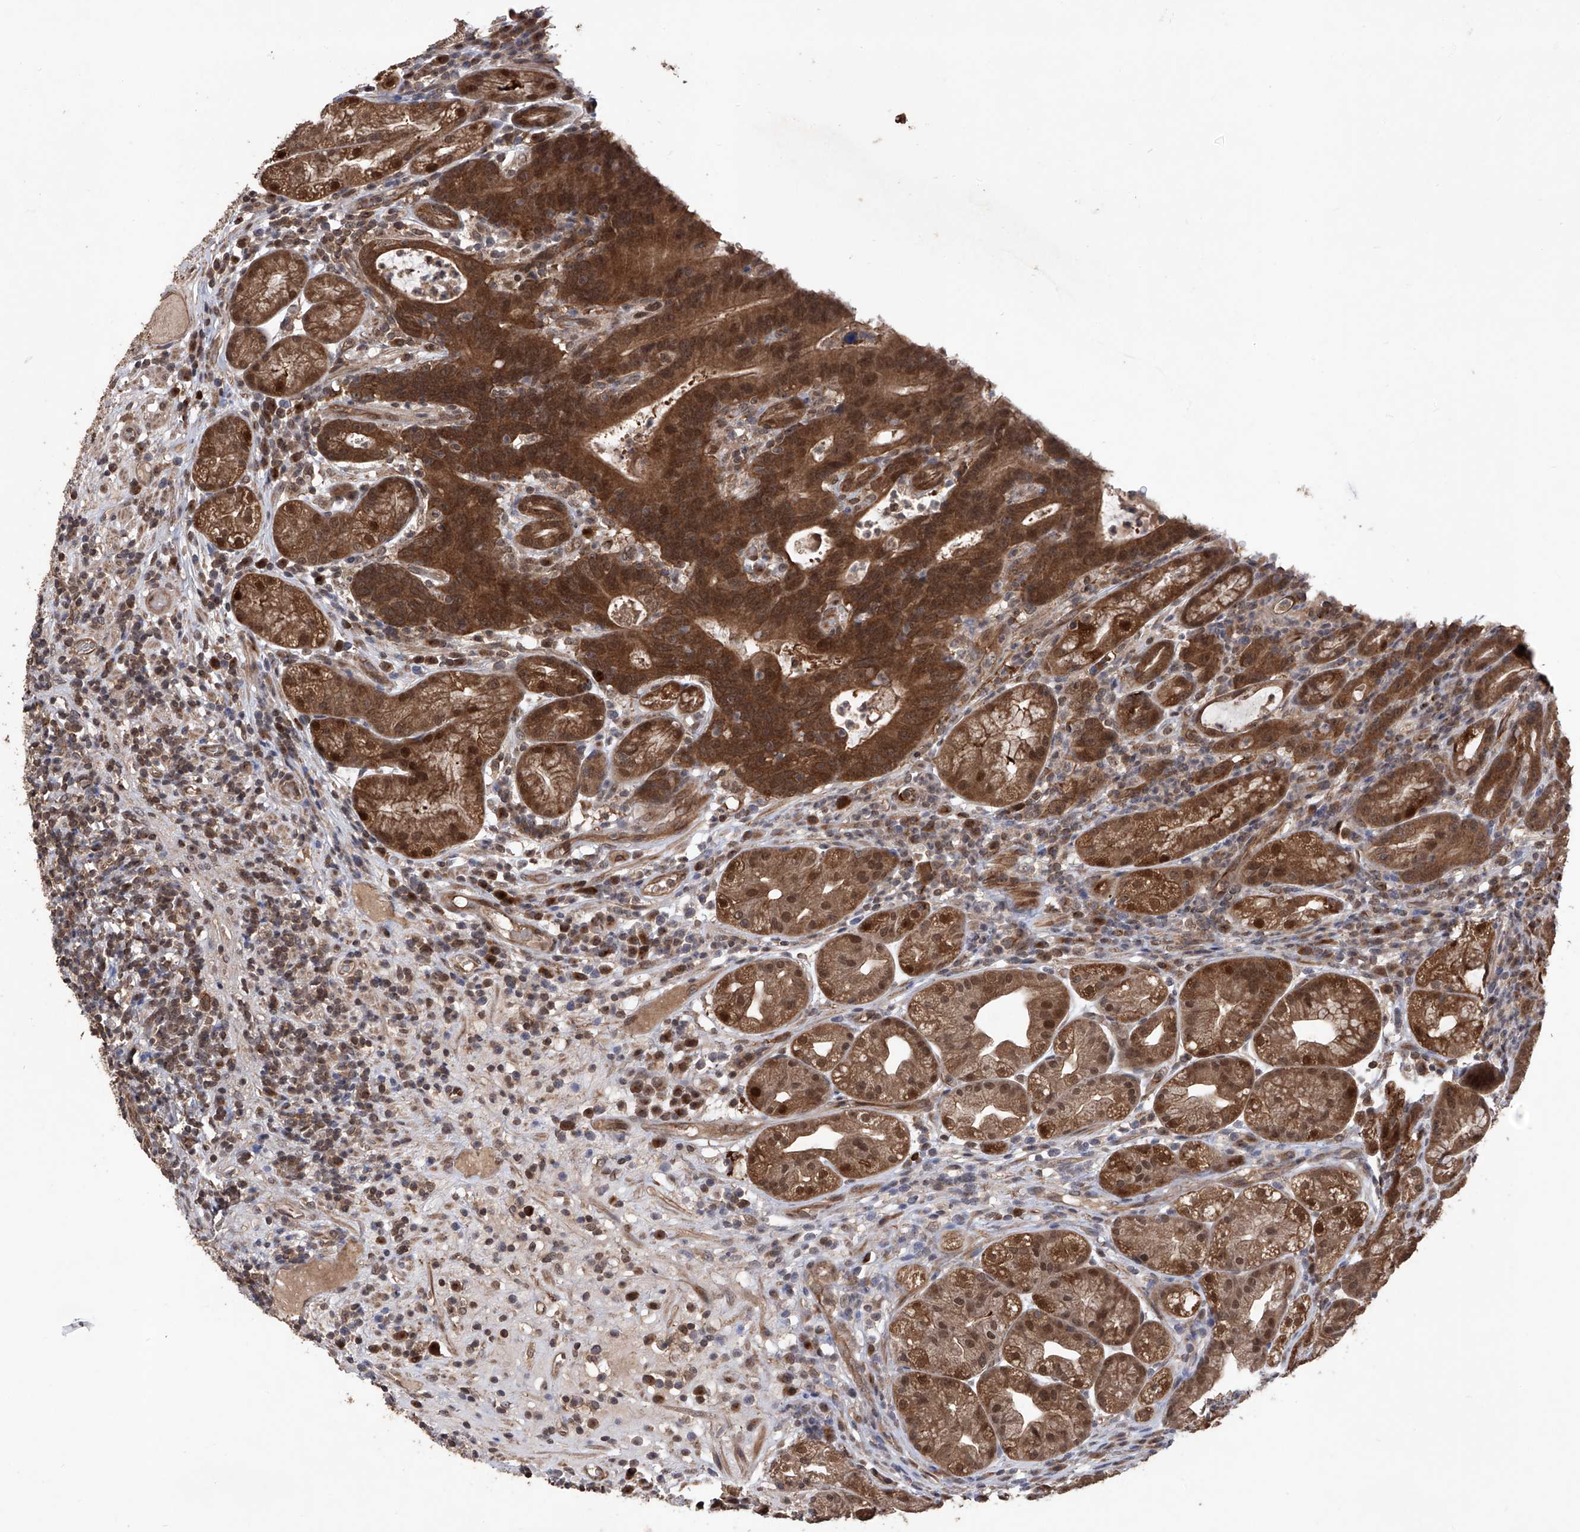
{"staining": {"intensity": "strong", "quantity": ">75%", "location": "cytoplasmic/membranous,nuclear"}, "tissue": "stomach", "cell_type": "Glandular cells", "image_type": "normal", "snomed": [{"axis": "morphology", "description": "Normal tissue, NOS"}, {"axis": "topography", "description": "Stomach"}], "caption": "IHC image of unremarkable stomach stained for a protein (brown), which displays high levels of strong cytoplasmic/membranous,nuclear staining in about >75% of glandular cells.", "gene": "LYSMD4", "patient": {"sex": "male", "age": 57}}